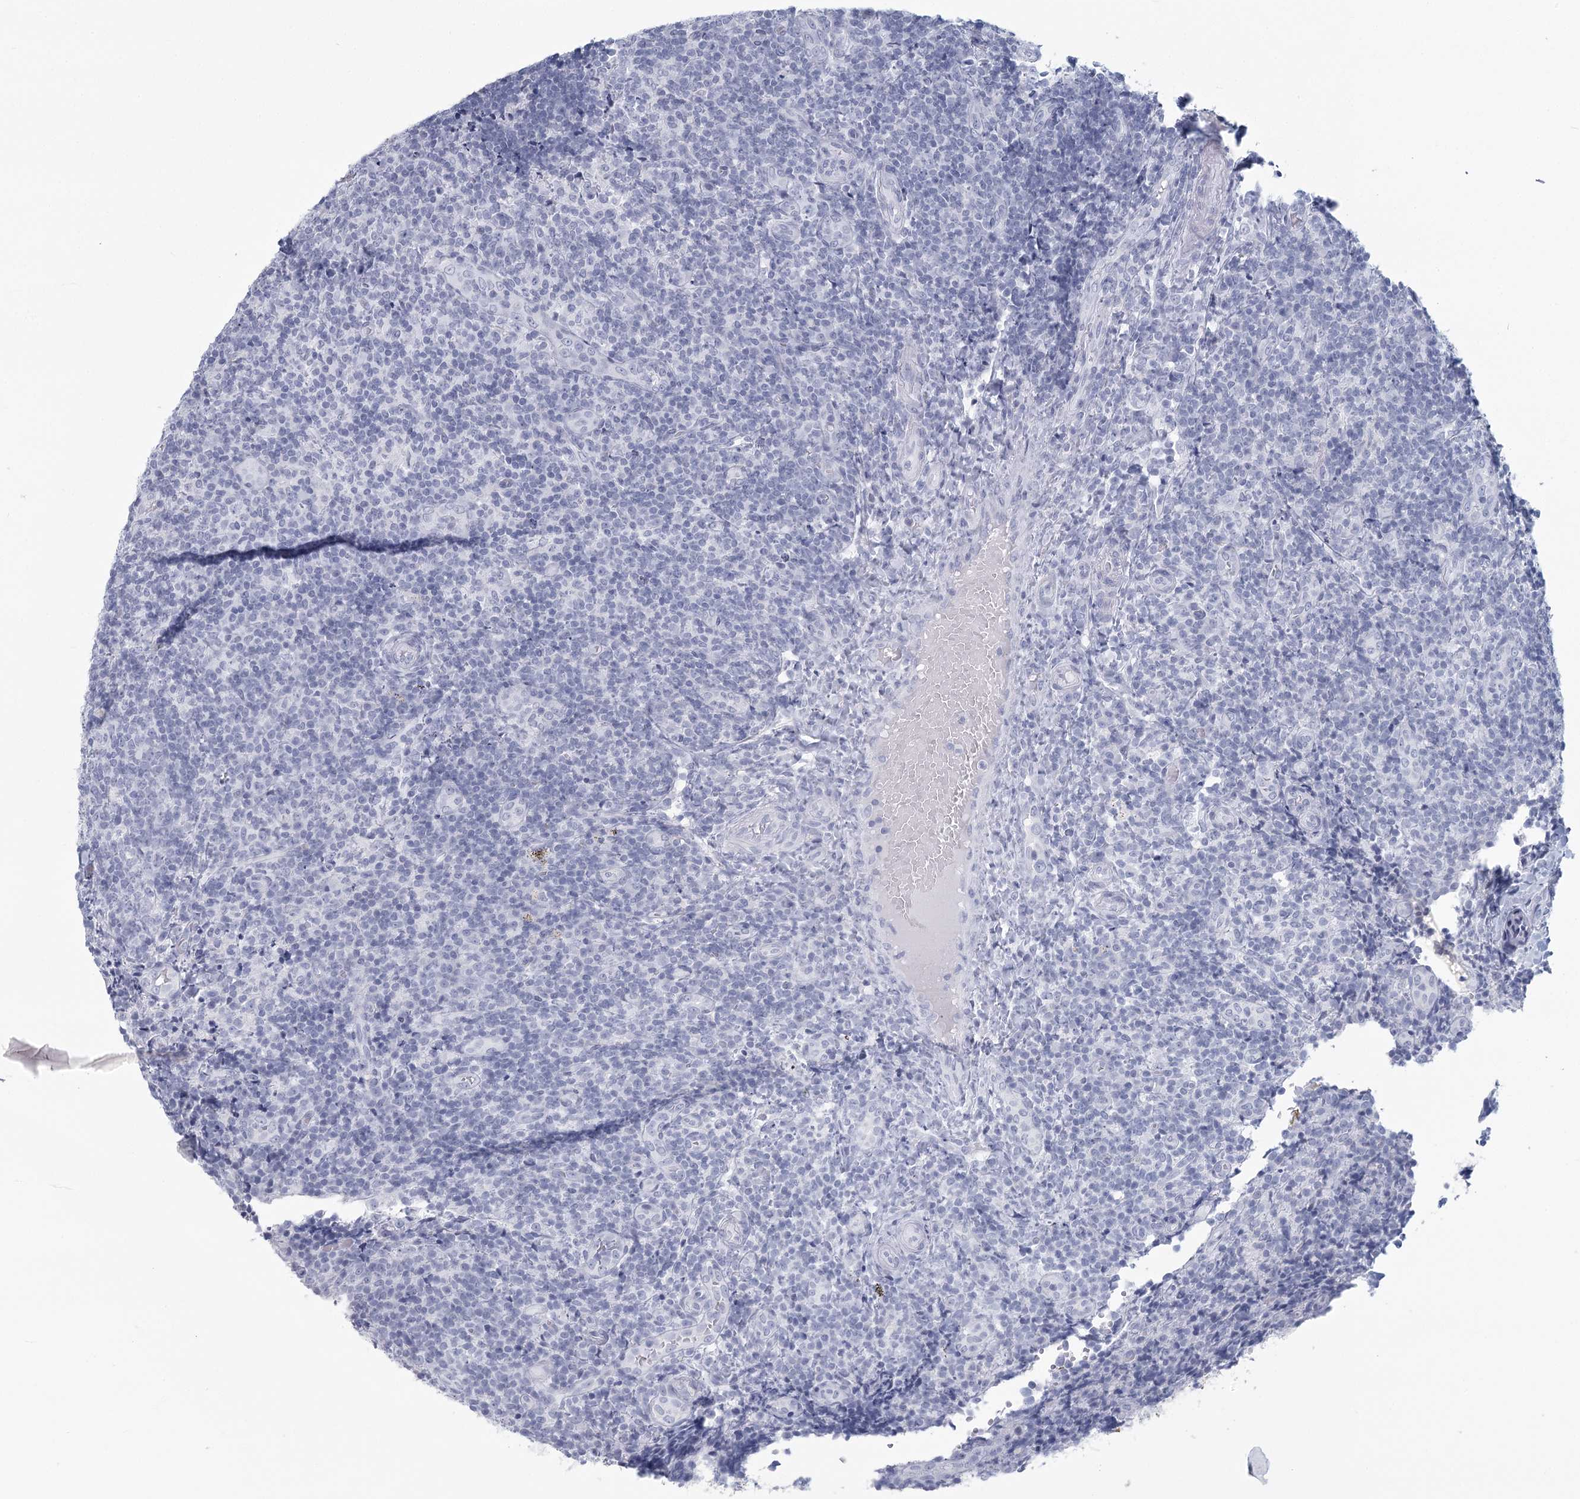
{"staining": {"intensity": "negative", "quantity": "none", "location": "none"}, "tissue": "tonsil", "cell_type": "Germinal center cells", "image_type": "normal", "snomed": [{"axis": "morphology", "description": "Normal tissue, NOS"}, {"axis": "topography", "description": "Tonsil"}], "caption": "High power microscopy histopathology image of an immunohistochemistry image of normal tonsil, revealing no significant positivity in germinal center cells. Brightfield microscopy of immunohistochemistry (IHC) stained with DAB (brown) and hematoxylin (blue), captured at high magnification.", "gene": "WNT8B", "patient": {"sex": "female", "age": 19}}